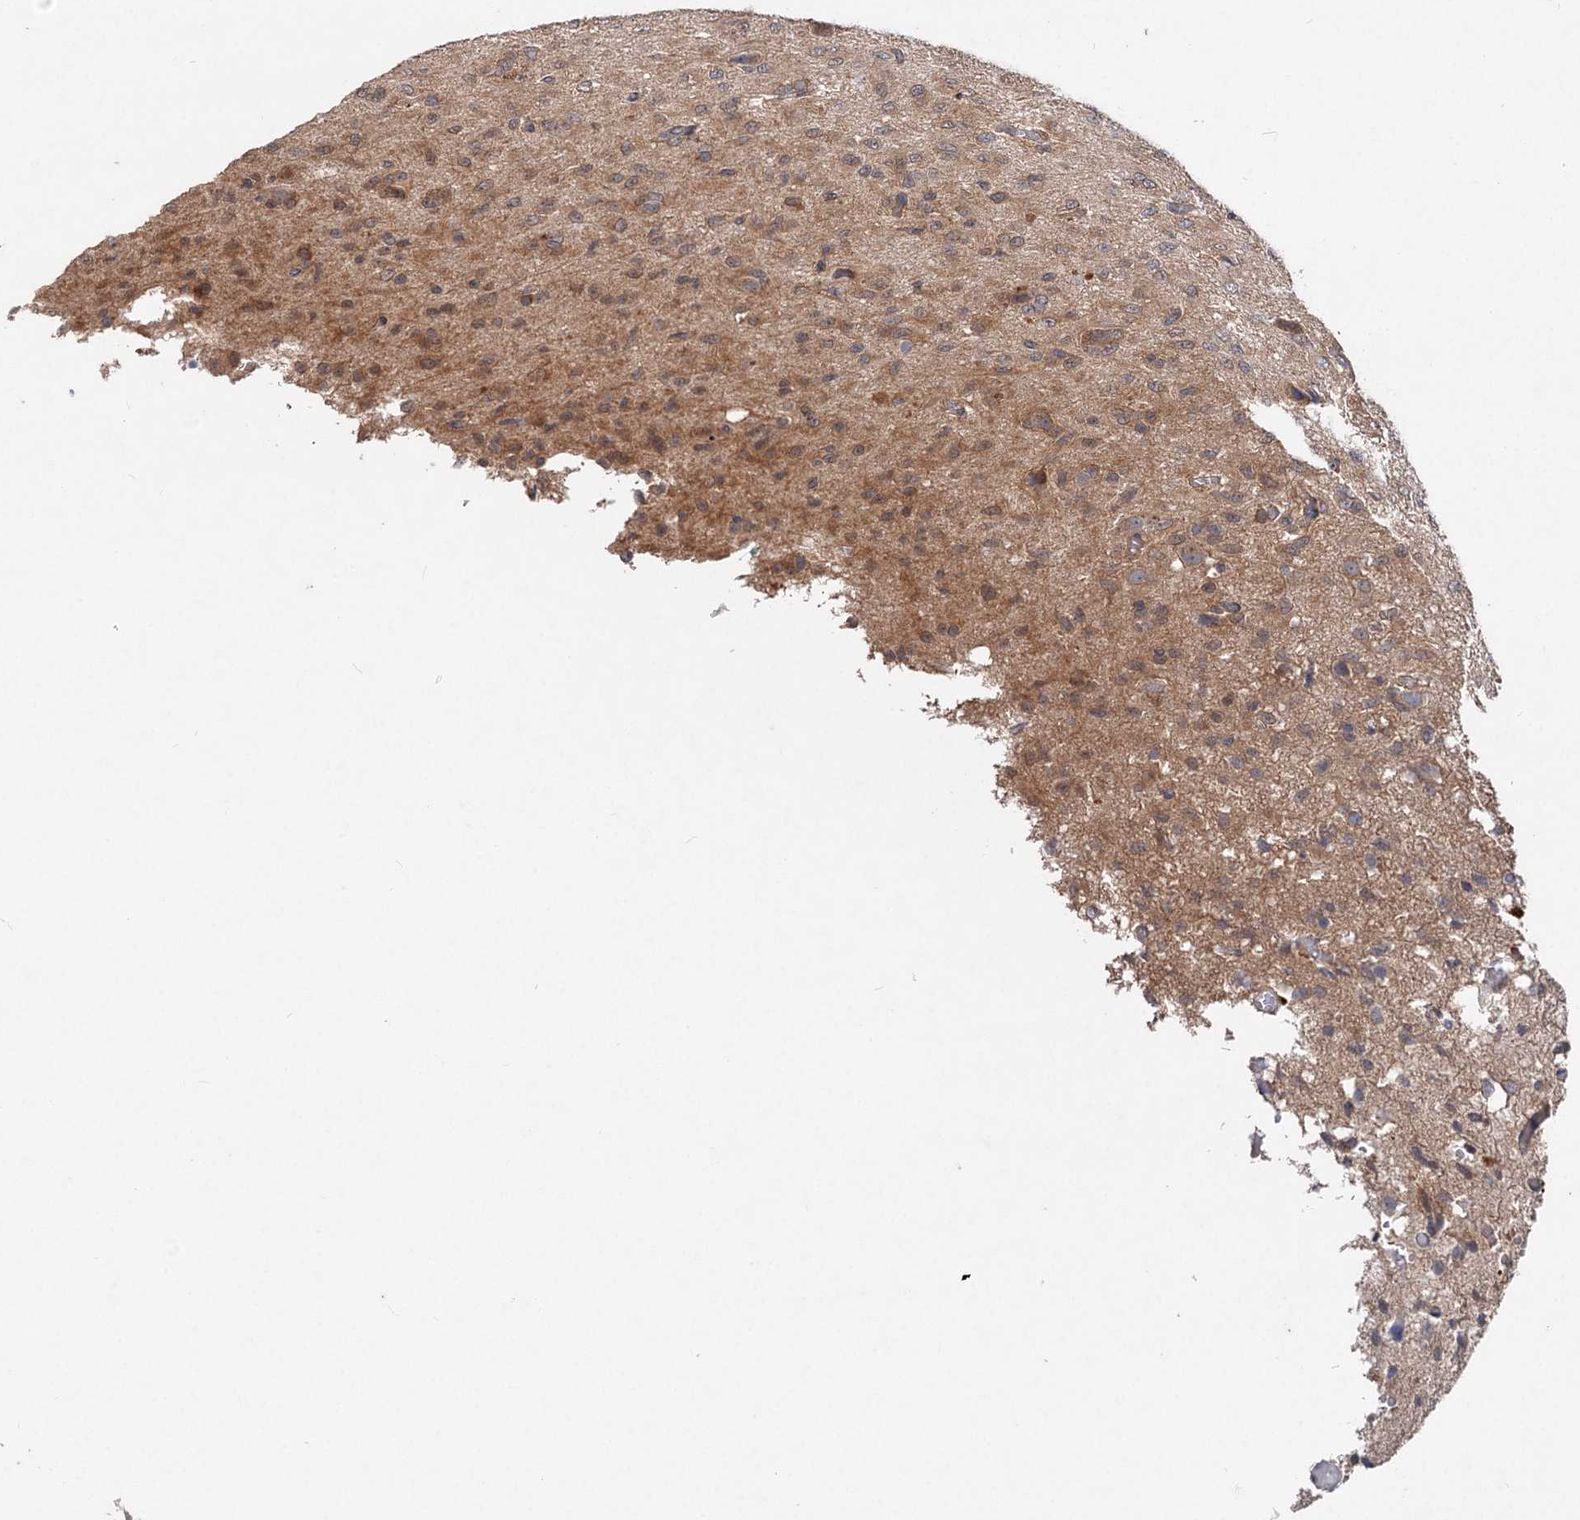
{"staining": {"intensity": "moderate", "quantity": ">75%", "location": "cytoplasmic/membranous"}, "tissue": "glioma", "cell_type": "Tumor cells", "image_type": "cancer", "snomed": [{"axis": "morphology", "description": "Glioma, malignant, High grade"}, {"axis": "topography", "description": "Brain"}], "caption": "Human malignant glioma (high-grade) stained with a protein marker demonstrates moderate staining in tumor cells.", "gene": "NUDCD2", "patient": {"sex": "female", "age": 59}}